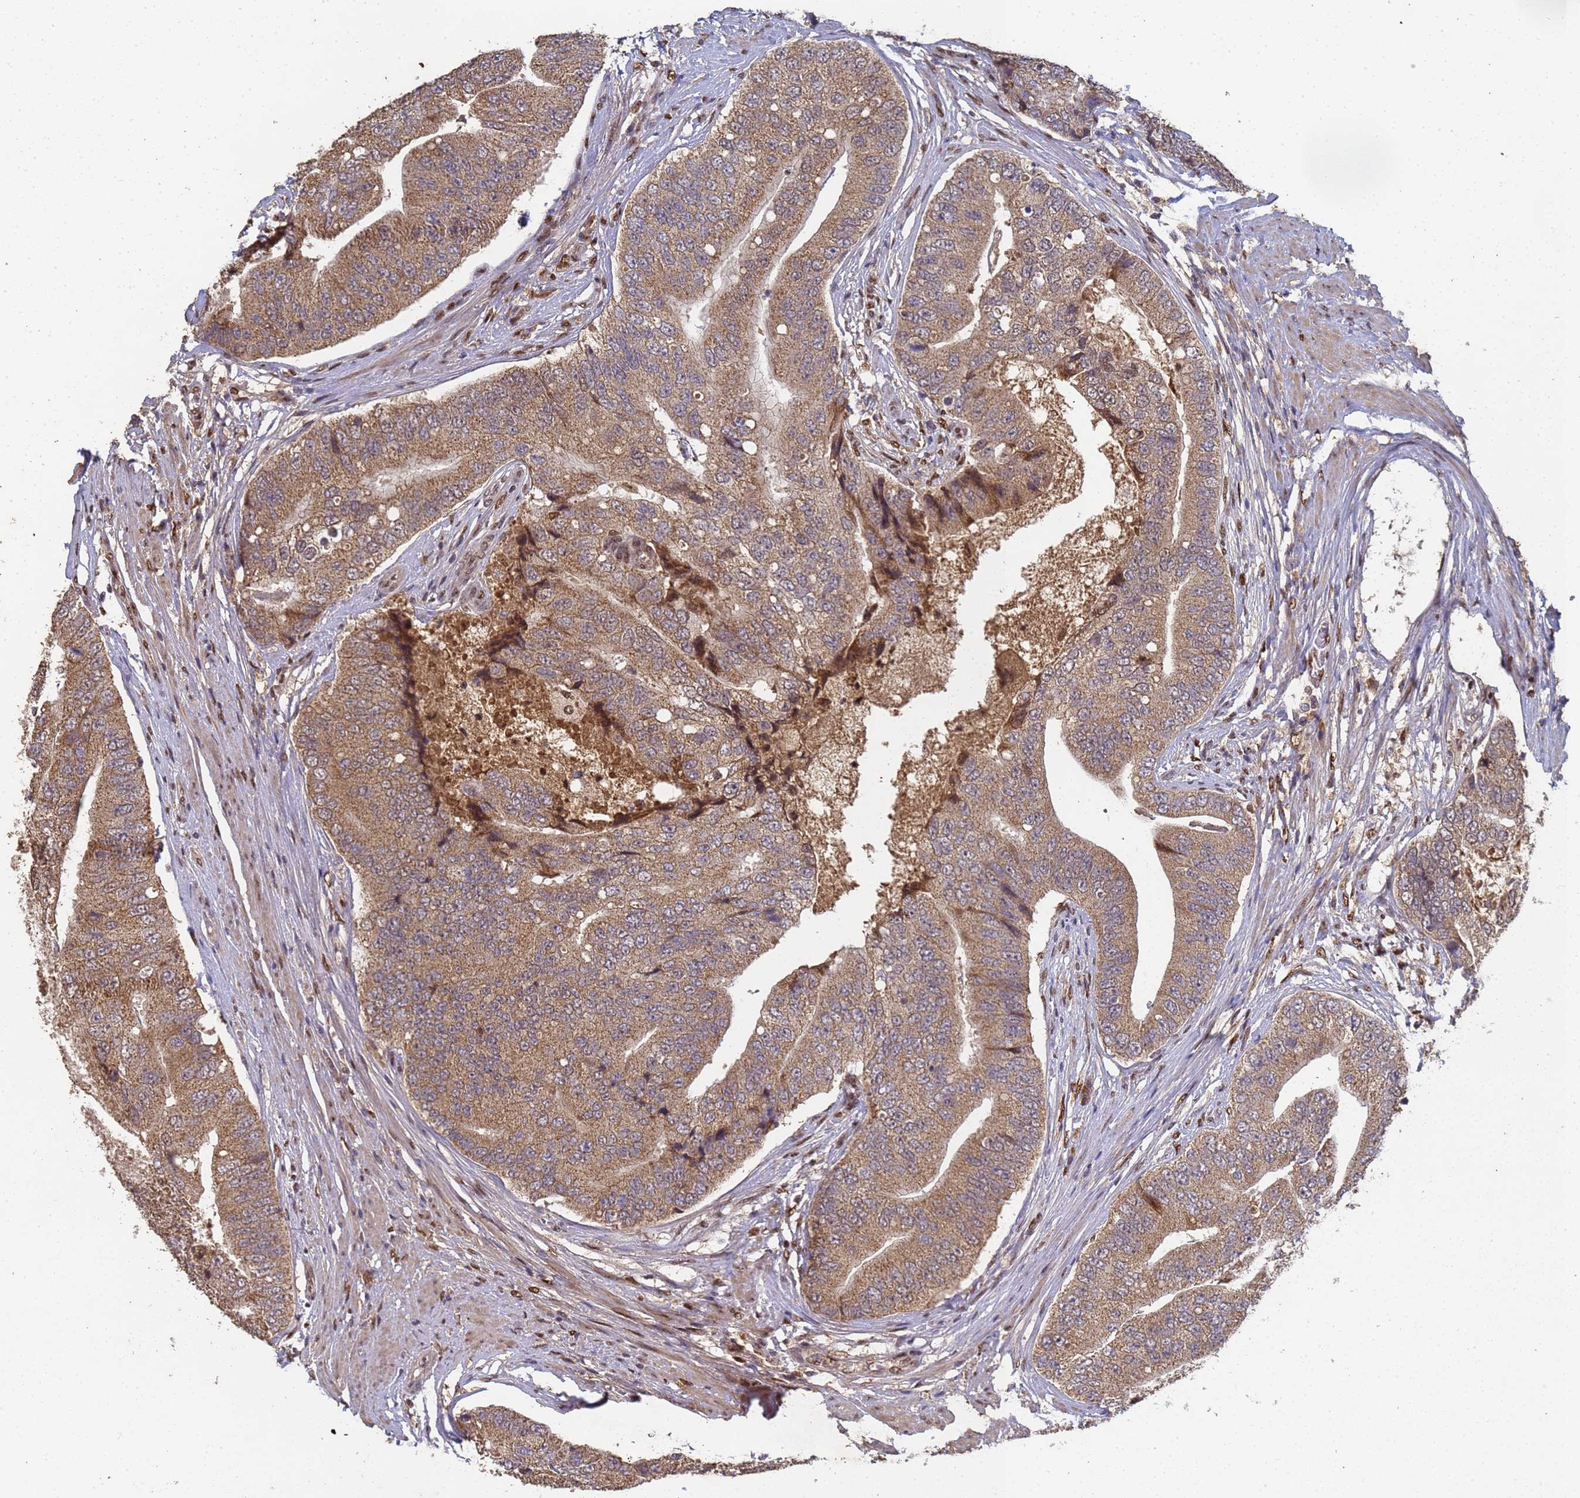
{"staining": {"intensity": "moderate", "quantity": ">75%", "location": "cytoplasmic/membranous"}, "tissue": "prostate cancer", "cell_type": "Tumor cells", "image_type": "cancer", "snomed": [{"axis": "morphology", "description": "Adenocarcinoma, High grade"}, {"axis": "topography", "description": "Prostate"}], "caption": "Tumor cells exhibit medium levels of moderate cytoplasmic/membranous staining in approximately >75% of cells in prostate cancer (high-grade adenocarcinoma). (Stains: DAB in brown, nuclei in blue, Microscopy: brightfield microscopy at high magnification).", "gene": "SECISBP2", "patient": {"sex": "male", "age": 70}}